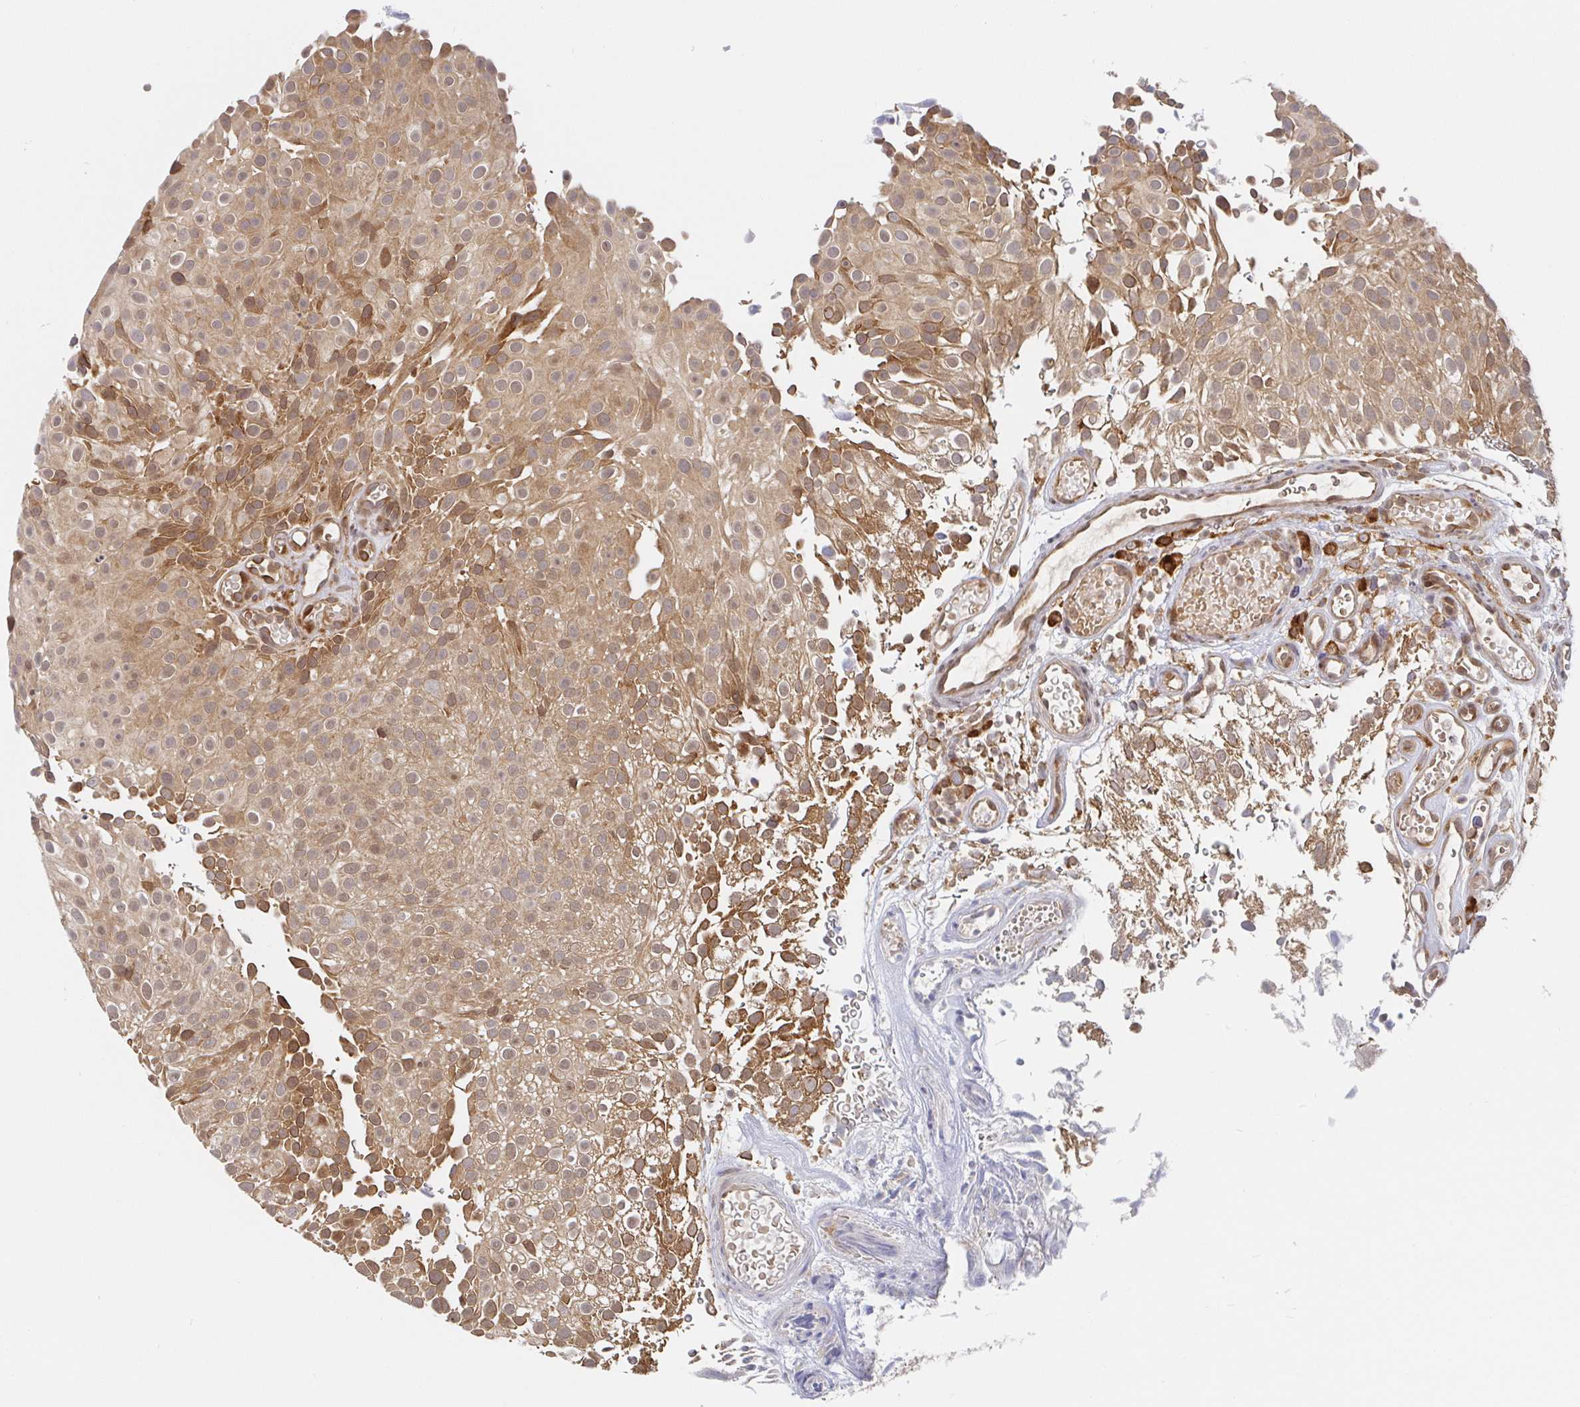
{"staining": {"intensity": "moderate", "quantity": ">75%", "location": "cytoplasmic/membranous"}, "tissue": "urothelial cancer", "cell_type": "Tumor cells", "image_type": "cancer", "snomed": [{"axis": "morphology", "description": "Urothelial carcinoma, Low grade"}, {"axis": "topography", "description": "Urinary bladder"}], "caption": "Approximately >75% of tumor cells in human low-grade urothelial carcinoma reveal moderate cytoplasmic/membranous protein positivity as visualized by brown immunohistochemical staining.", "gene": "ALG1", "patient": {"sex": "male", "age": 78}}